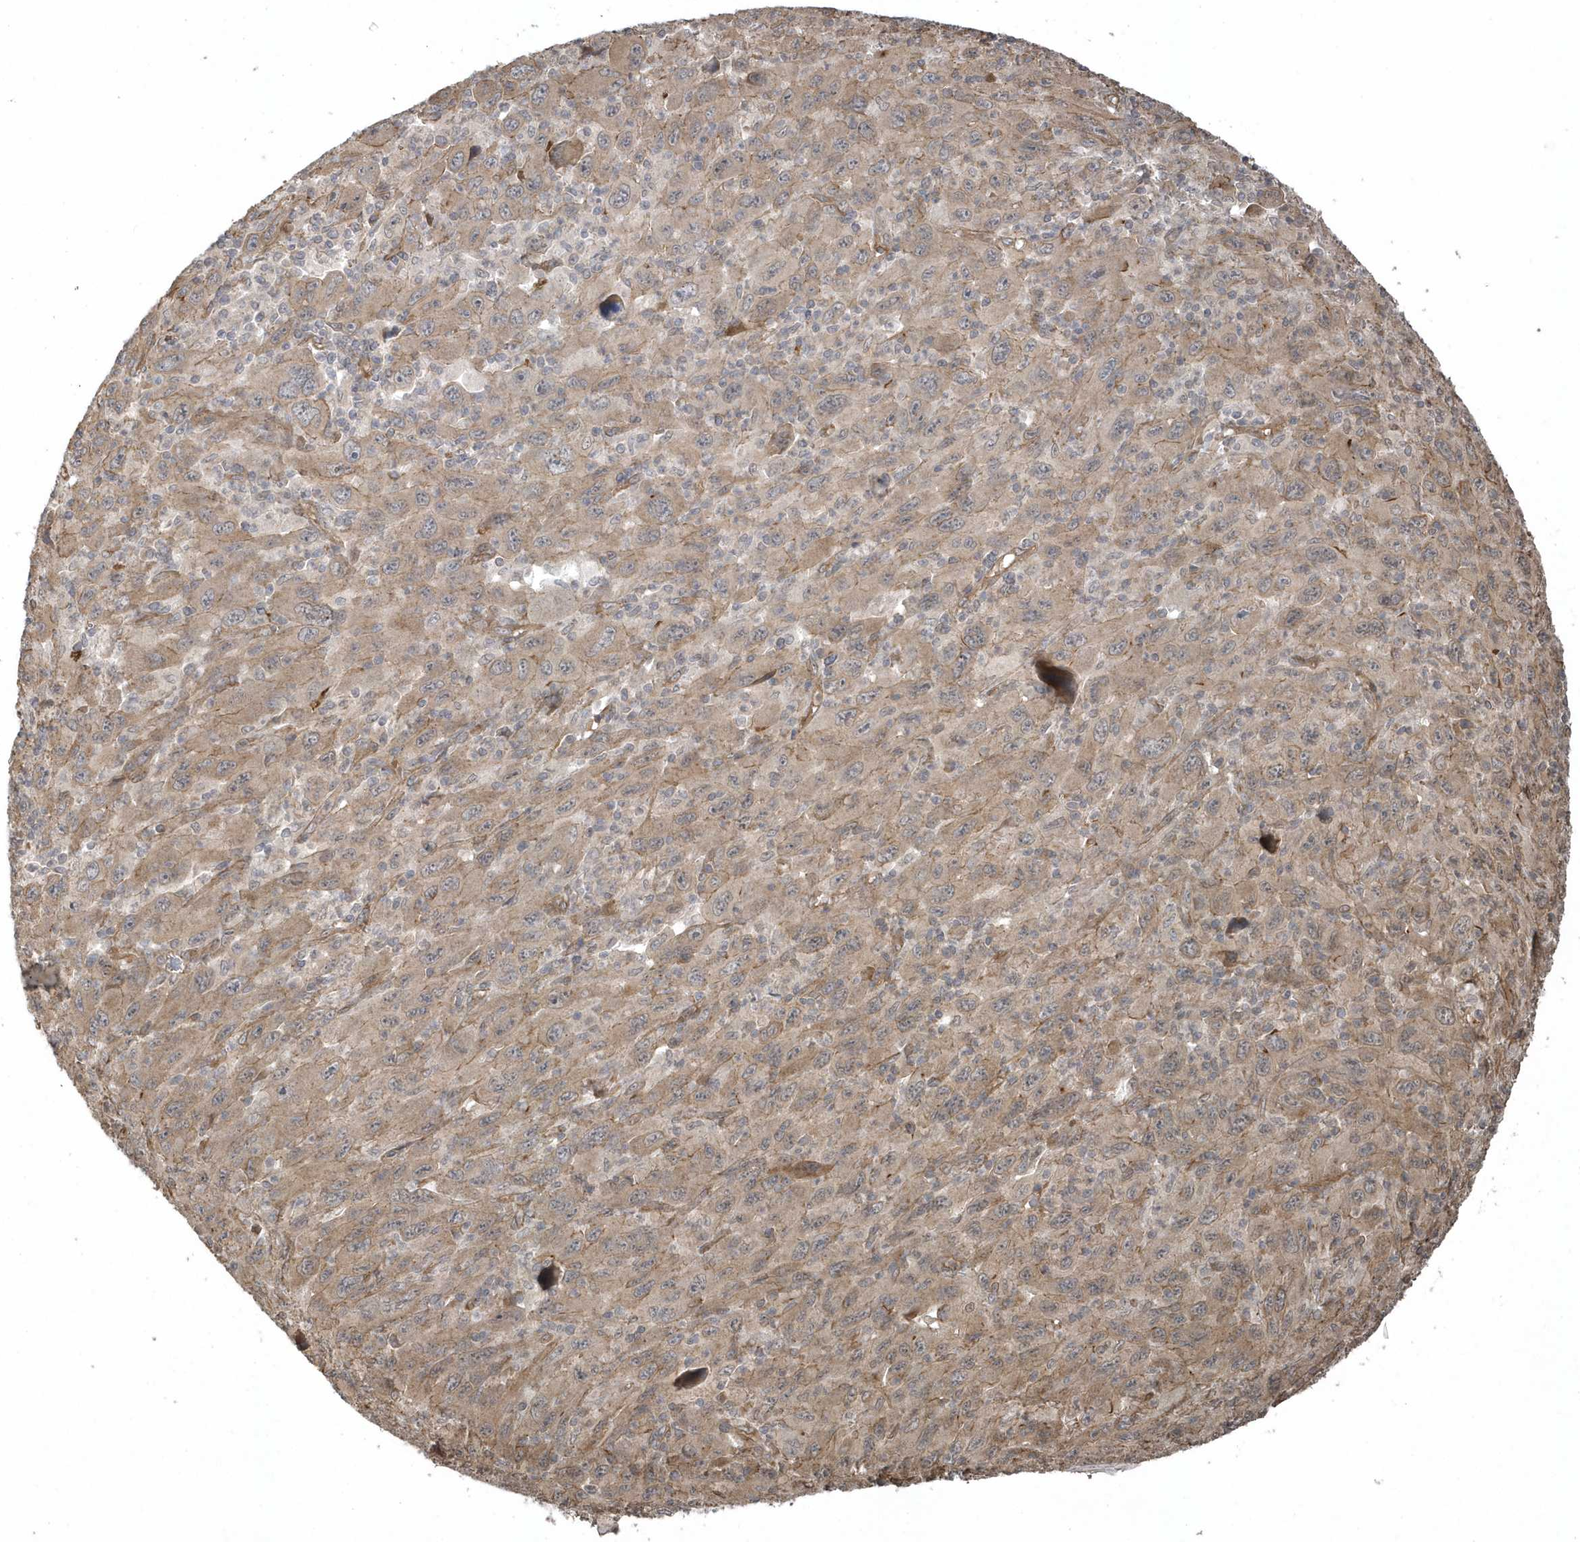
{"staining": {"intensity": "weak", "quantity": "25%-75%", "location": "cytoplasmic/membranous"}, "tissue": "melanoma", "cell_type": "Tumor cells", "image_type": "cancer", "snomed": [{"axis": "morphology", "description": "Malignant melanoma, Metastatic site"}, {"axis": "topography", "description": "Skin"}], "caption": "Immunohistochemistry (IHC) photomicrograph of neoplastic tissue: melanoma stained using immunohistochemistry (IHC) demonstrates low levels of weak protein expression localized specifically in the cytoplasmic/membranous of tumor cells, appearing as a cytoplasmic/membranous brown color.", "gene": "HERPUD1", "patient": {"sex": "female", "age": 56}}